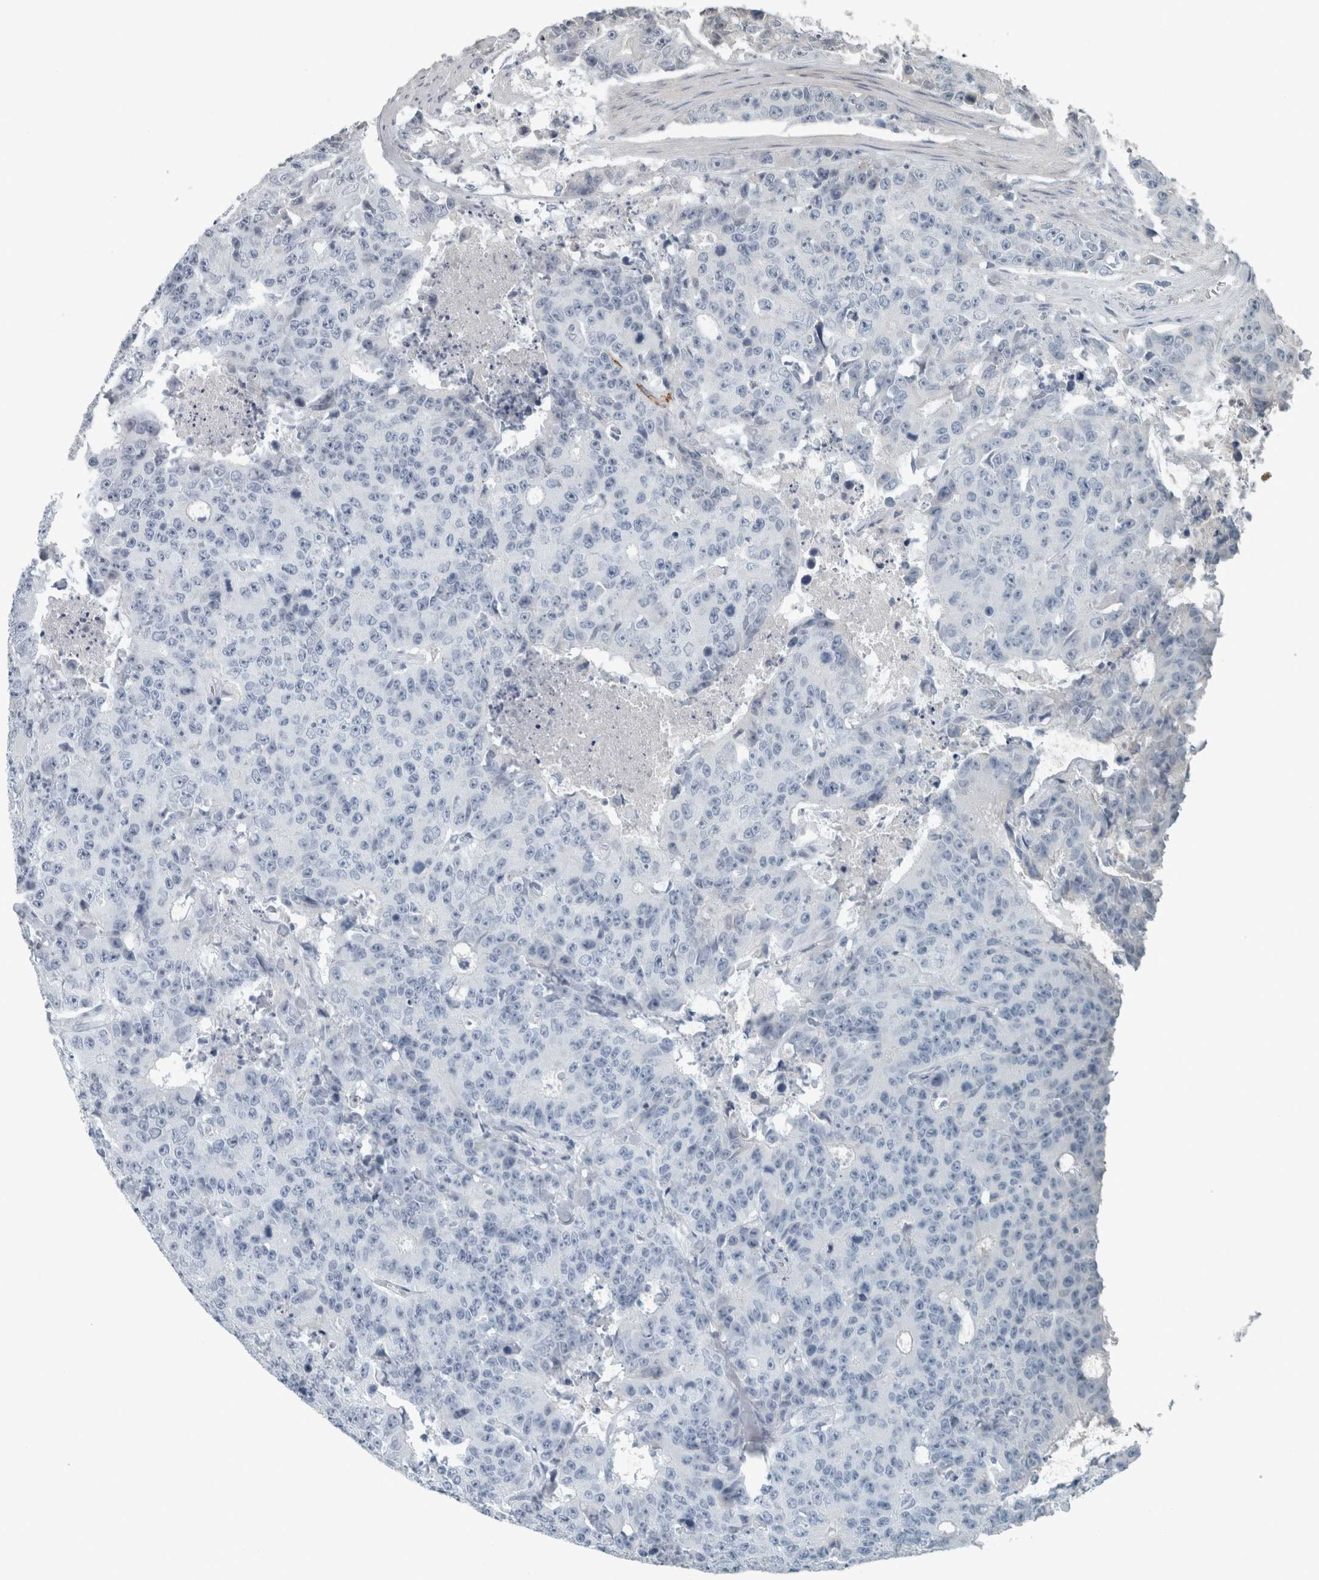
{"staining": {"intensity": "negative", "quantity": "none", "location": "none"}, "tissue": "colorectal cancer", "cell_type": "Tumor cells", "image_type": "cancer", "snomed": [{"axis": "morphology", "description": "Adenocarcinoma, NOS"}, {"axis": "topography", "description": "Colon"}], "caption": "There is no significant expression in tumor cells of colorectal adenocarcinoma. Nuclei are stained in blue.", "gene": "CHL1", "patient": {"sex": "female", "age": 86}}